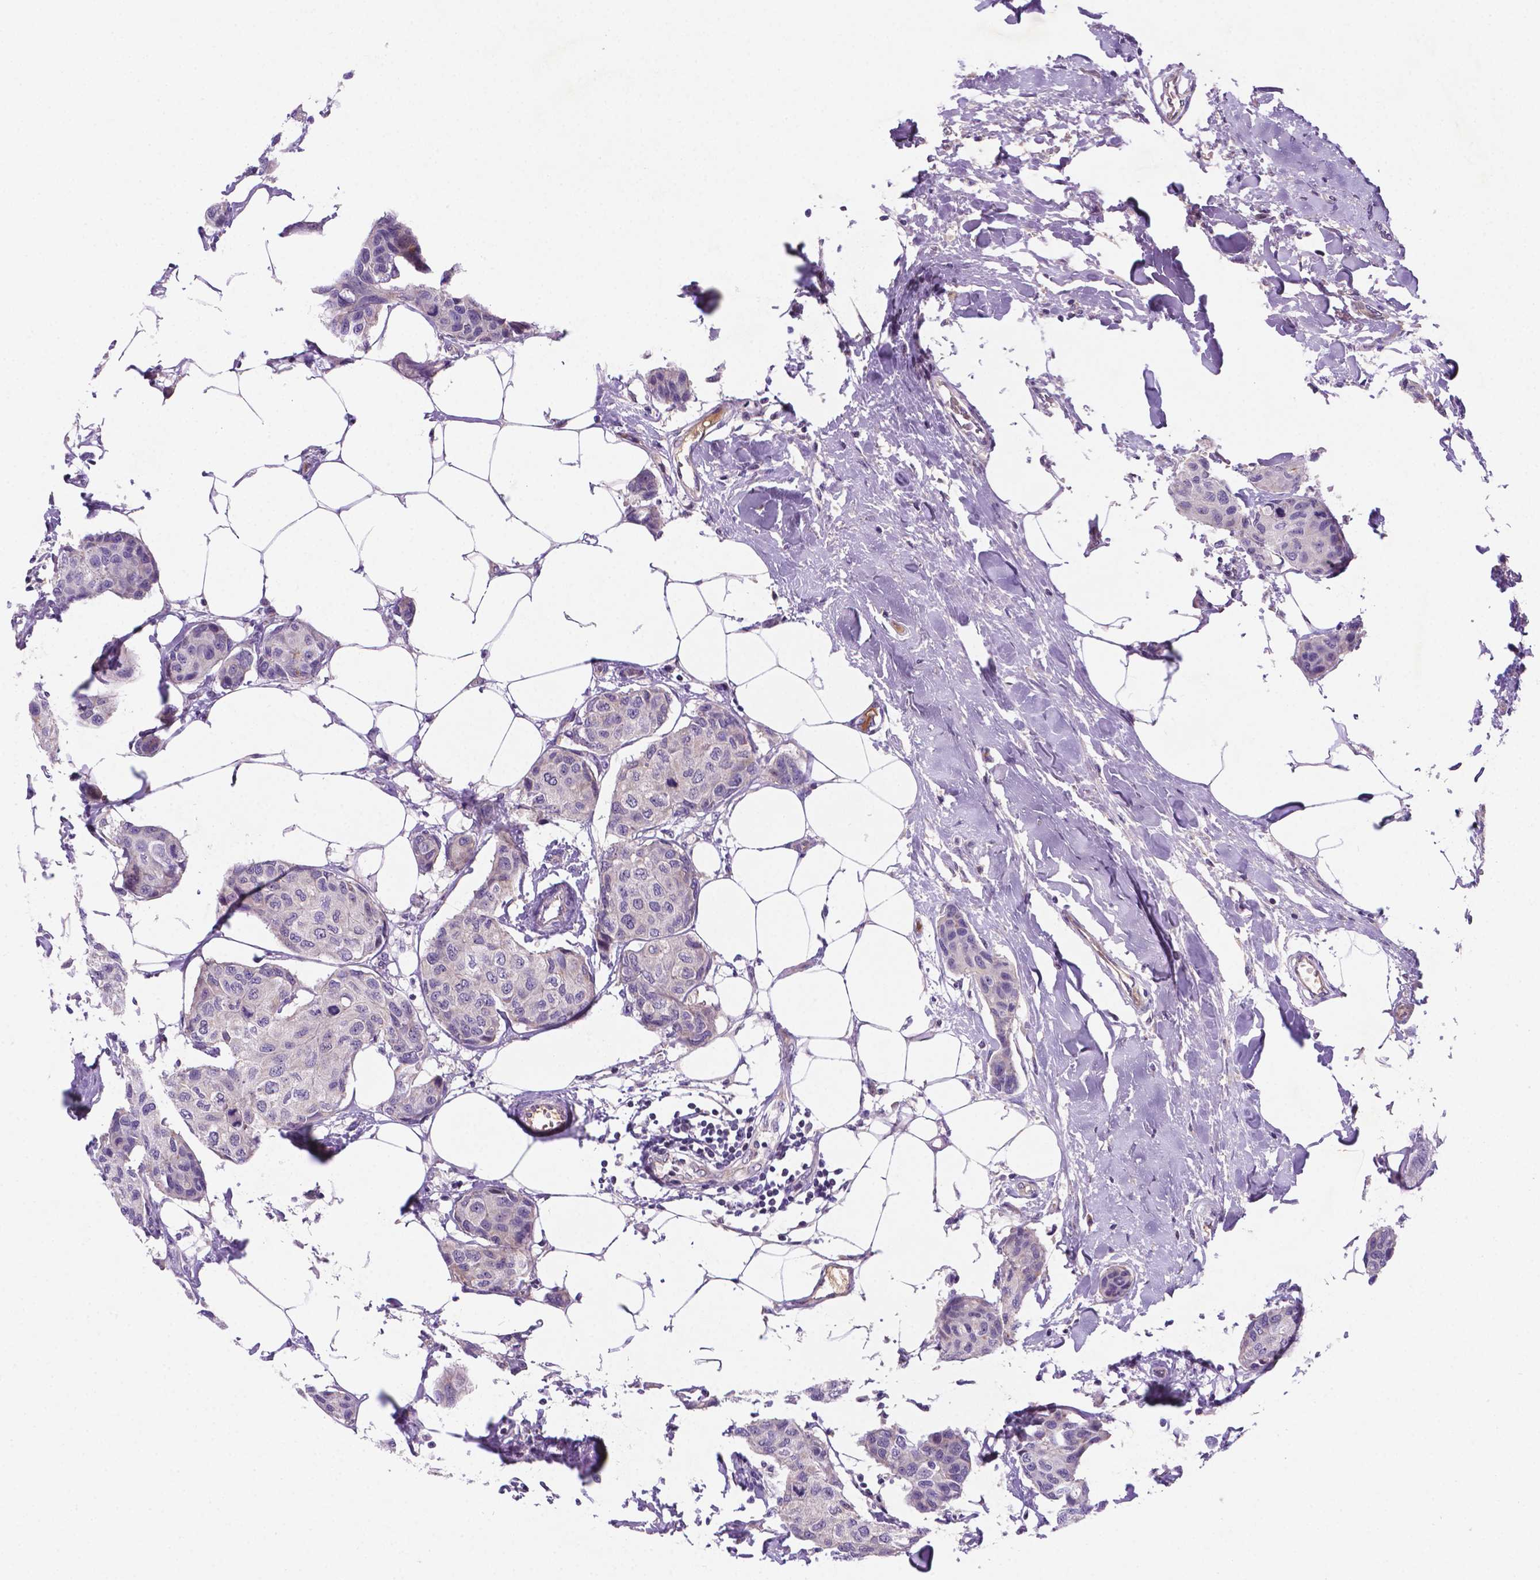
{"staining": {"intensity": "negative", "quantity": "none", "location": "none"}, "tissue": "breast cancer", "cell_type": "Tumor cells", "image_type": "cancer", "snomed": [{"axis": "morphology", "description": "Duct carcinoma"}, {"axis": "topography", "description": "Breast"}], "caption": "This image is of intraductal carcinoma (breast) stained with IHC to label a protein in brown with the nuclei are counter-stained blue. There is no staining in tumor cells.", "gene": "TM4SF20", "patient": {"sex": "female", "age": 80}}